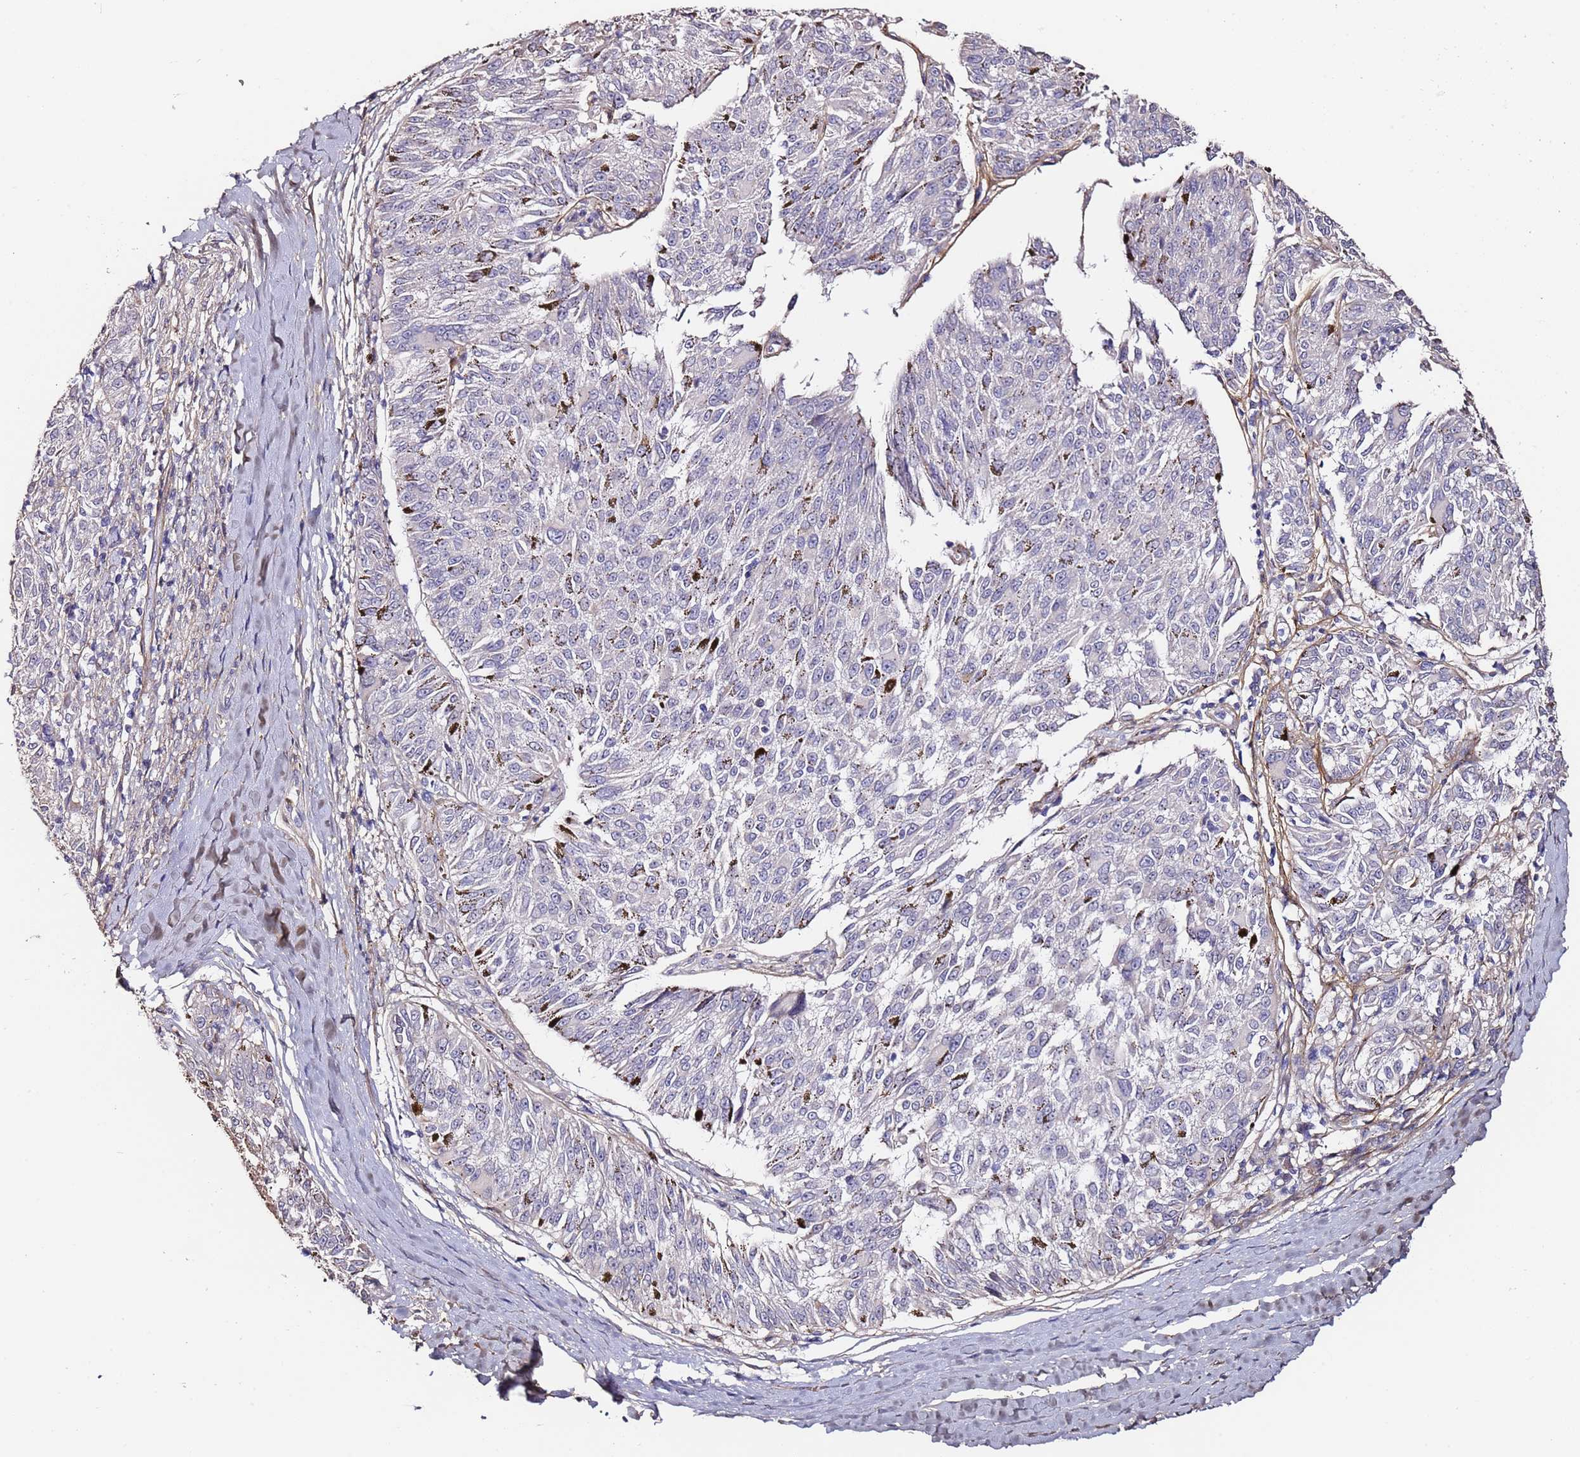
{"staining": {"intensity": "negative", "quantity": "none", "location": "none"}, "tissue": "melanoma", "cell_type": "Tumor cells", "image_type": "cancer", "snomed": [{"axis": "morphology", "description": "Malignant melanoma, NOS"}, {"axis": "topography", "description": "Skin"}], "caption": "Melanoma was stained to show a protein in brown. There is no significant expression in tumor cells.", "gene": "C3orf80", "patient": {"sex": "female", "age": 72}}